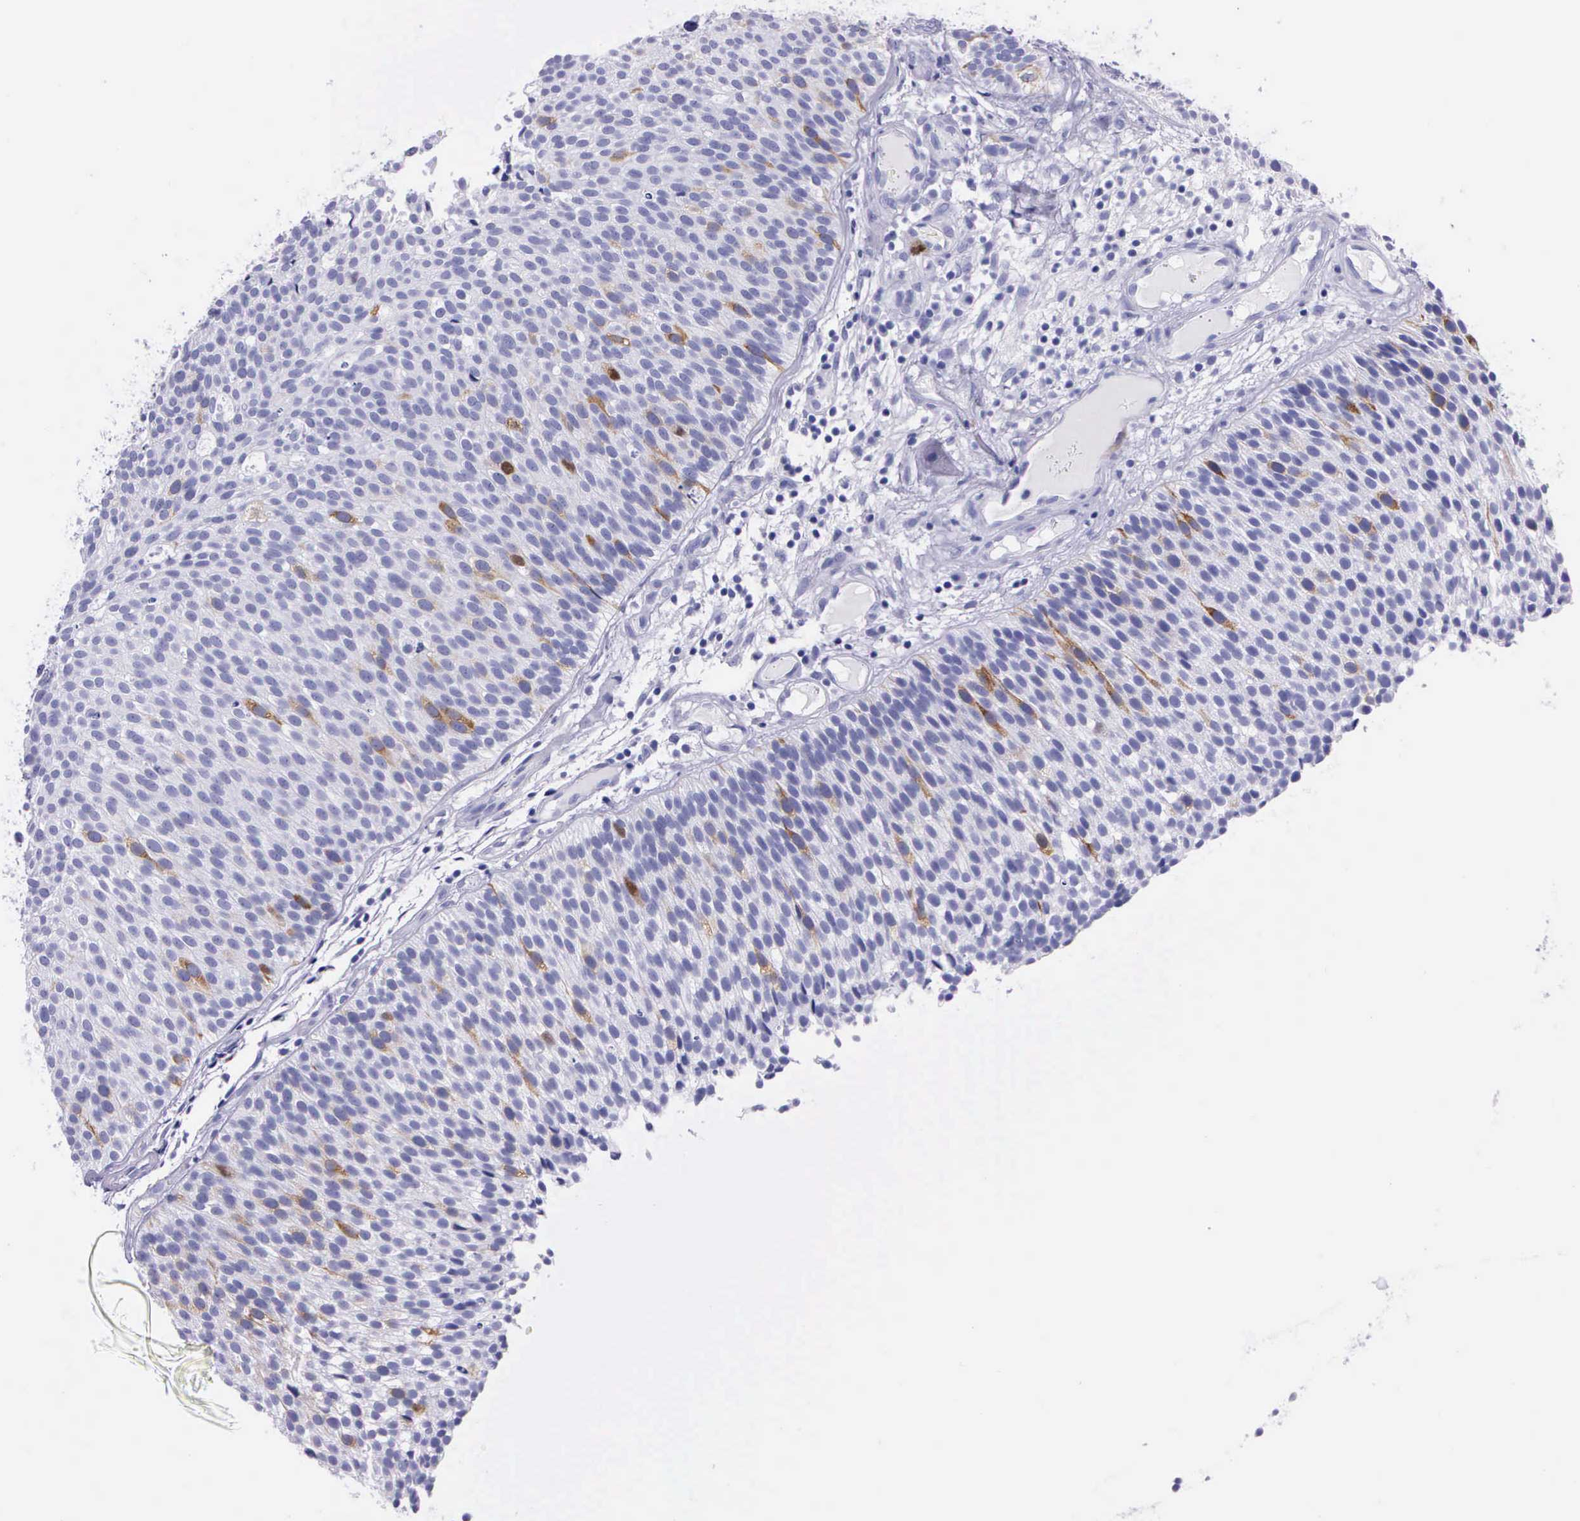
{"staining": {"intensity": "moderate", "quantity": "<25%", "location": "cytoplasmic/membranous,nuclear"}, "tissue": "urothelial cancer", "cell_type": "Tumor cells", "image_type": "cancer", "snomed": [{"axis": "morphology", "description": "Urothelial carcinoma, Low grade"}, {"axis": "topography", "description": "Urinary bladder"}], "caption": "The immunohistochemical stain highlights moderate cytoplasmic/membranous and nuclear positivity in tumor cells of urothelial cancer tissue.", "gene": "CCNB1", "patient": {"sex": "male", "age": 85}}